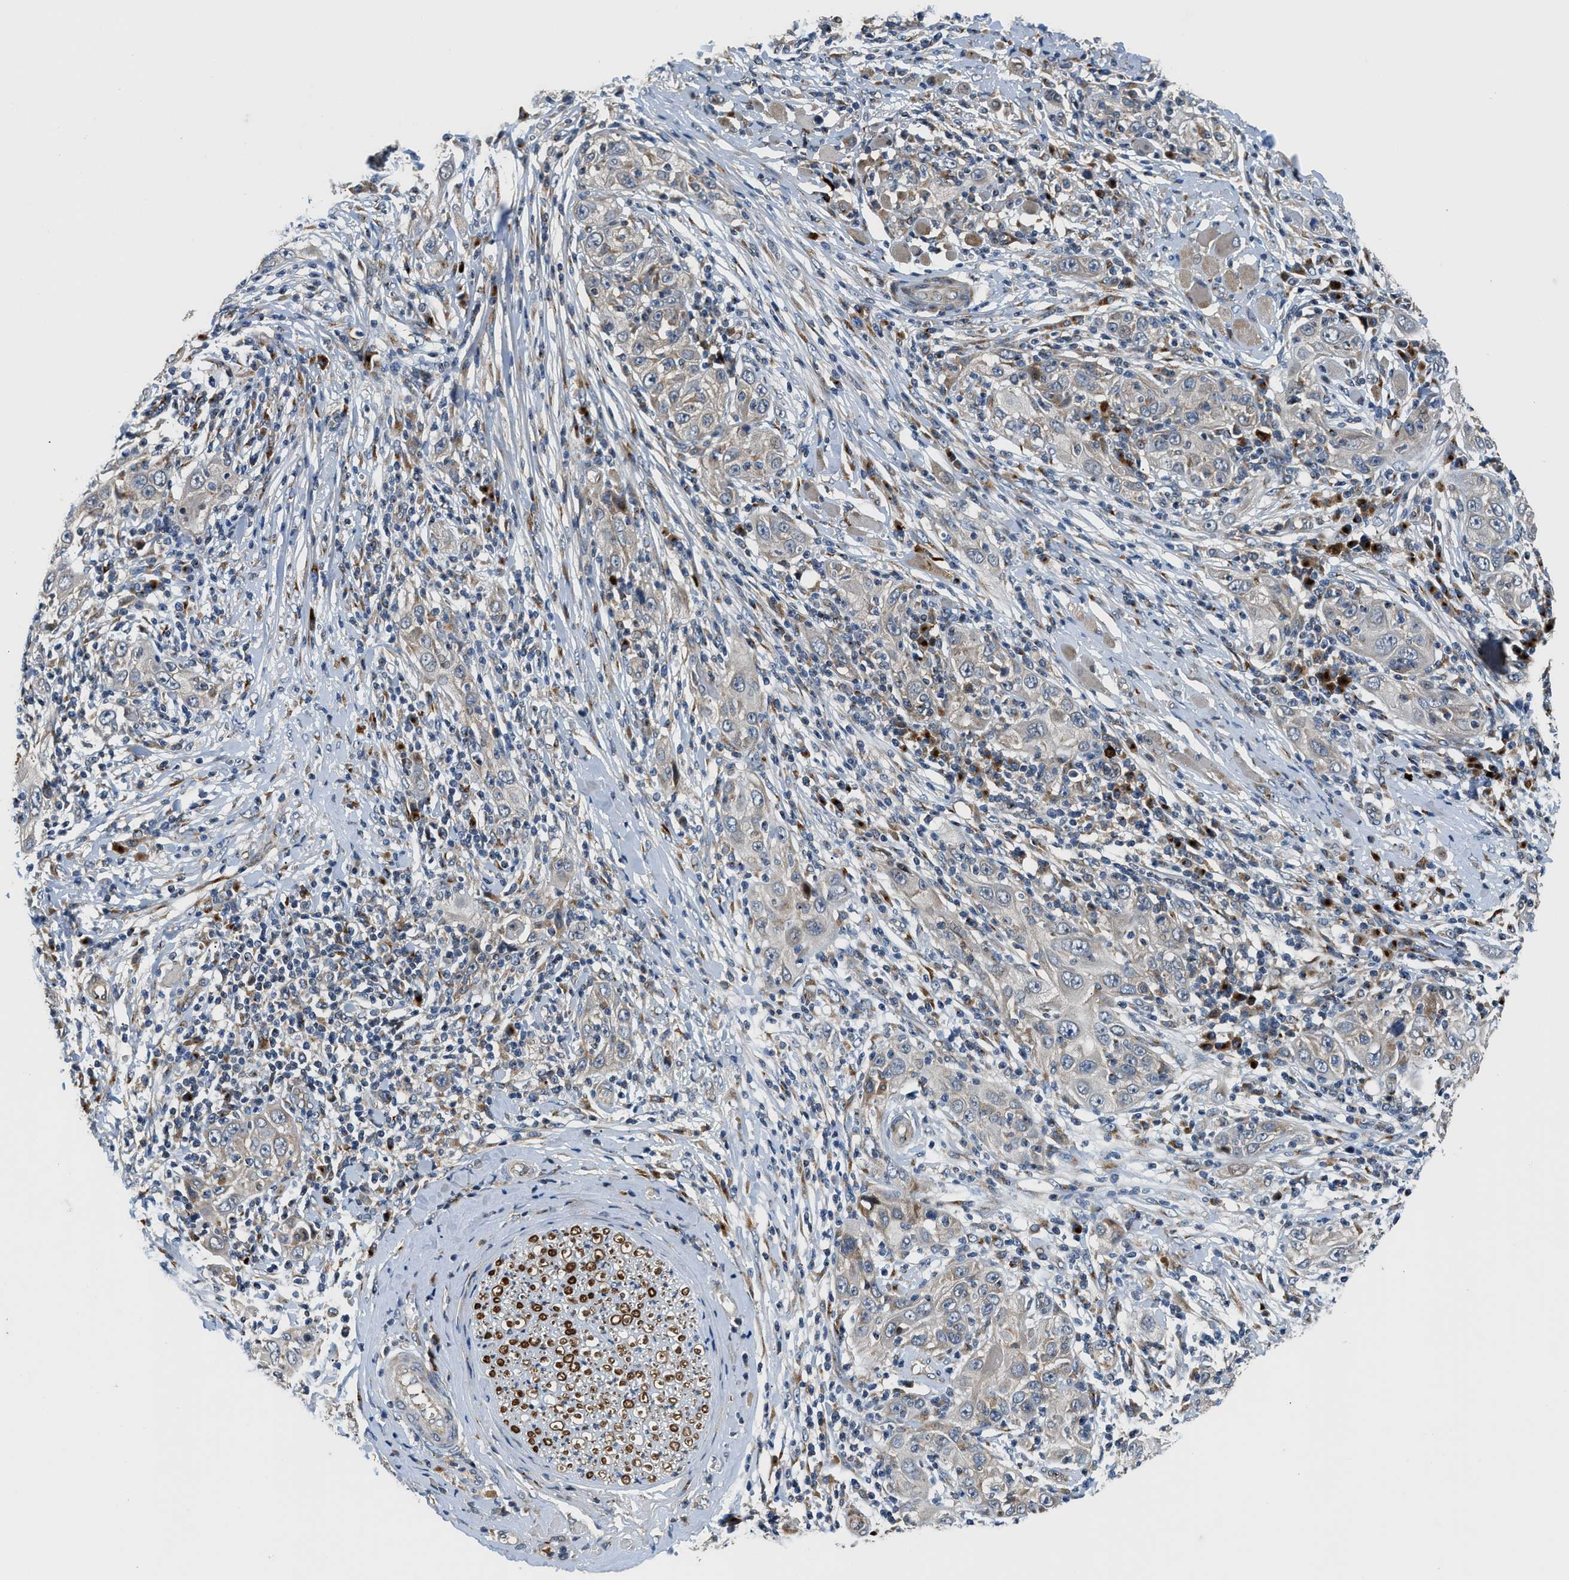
{"staining": {"intensity": "negative", "quantity": "none", "location": "none"}, "tissue": "skin cancer", "cell_type": "Tumor cells", "image_type": "cancer", "snomed": [{"axis": "morphology", "description": "Squamous cell carcinoma, NOS"}, {"axis": "topography", "description": "Skin"}], "caption": "The histopathology image displays no staining of tumor cells in skin cancer (squamous cell carcinoma).", "gene": "FUT8", "patient": {"sex": "female", "age": 88}}